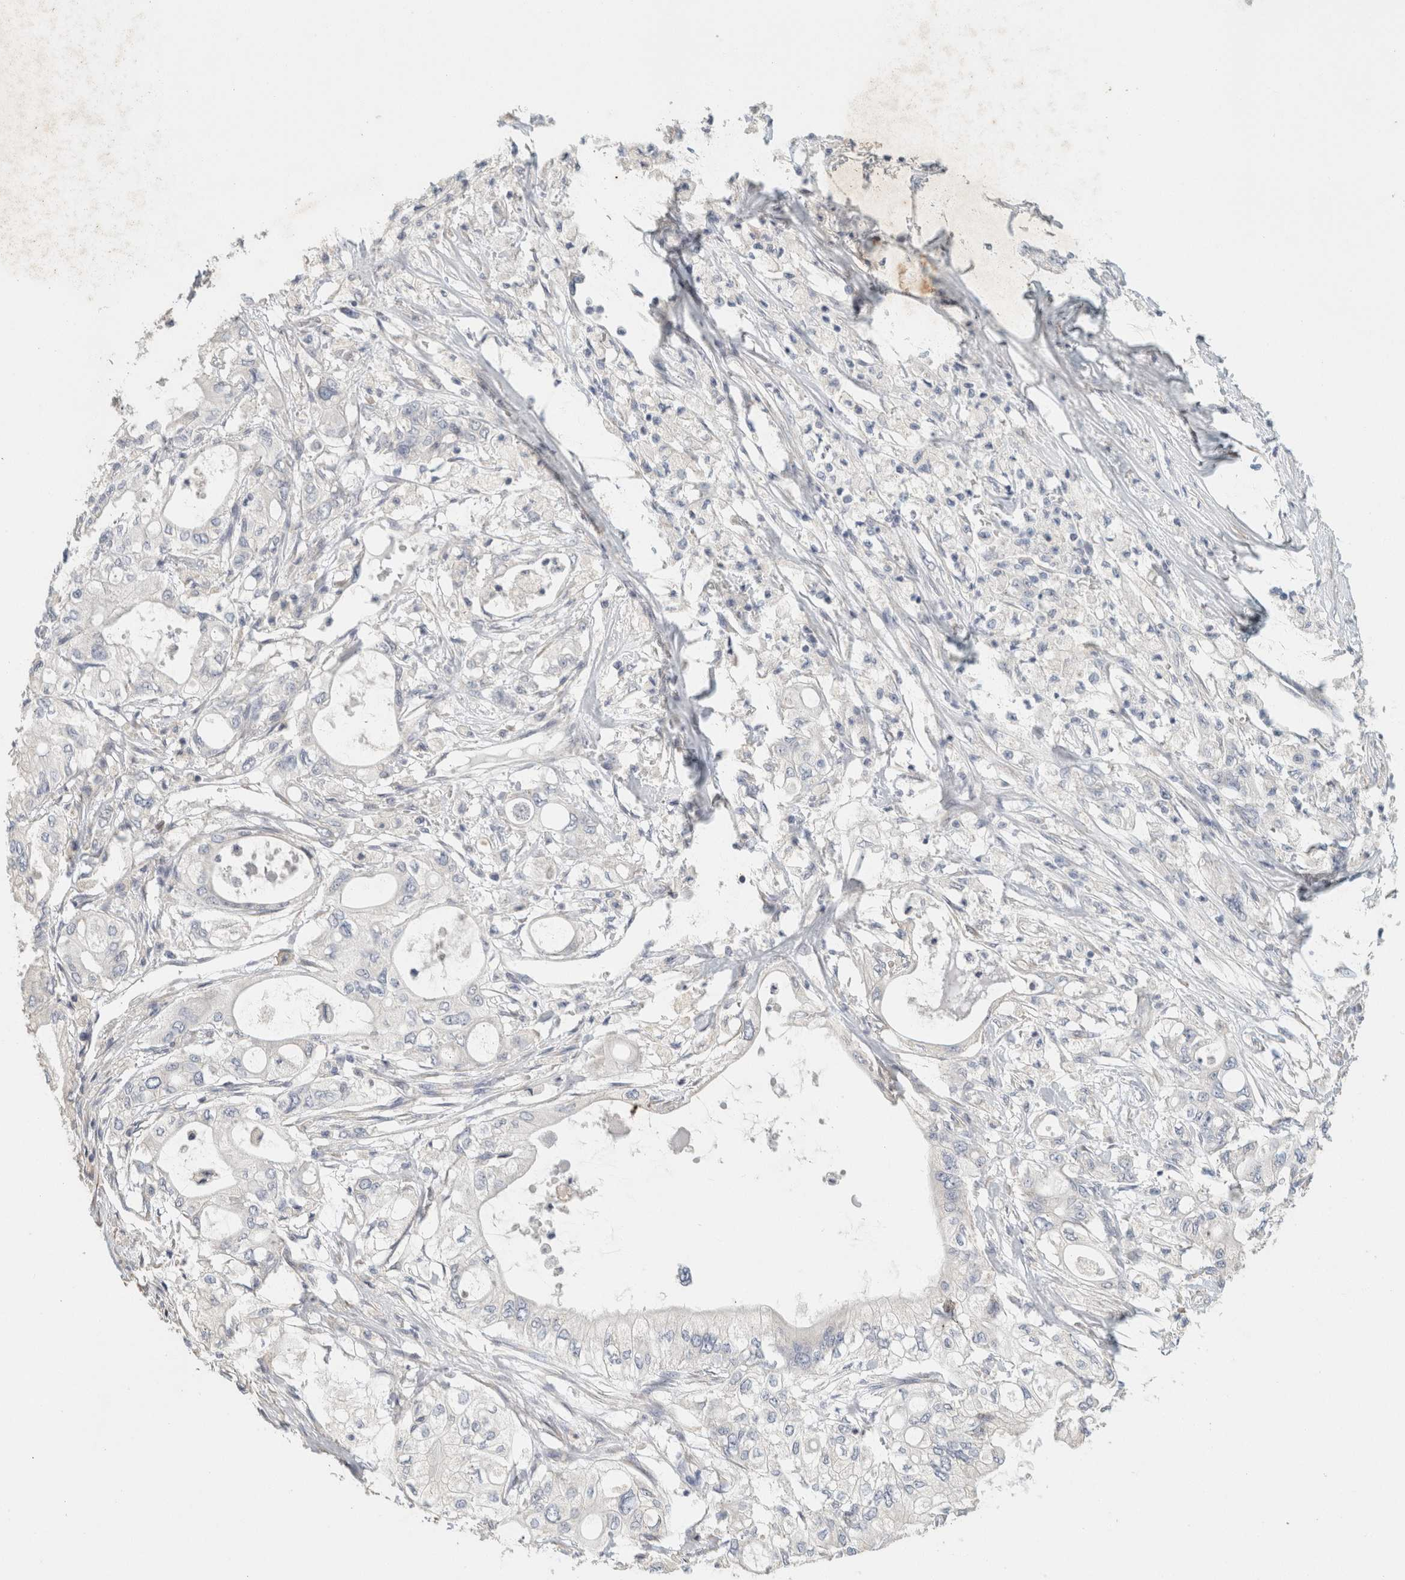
{"staining": {"intensity": "negative", "quantity": "none", "location": "none"}, "tissue": "pancreatic cancer", "cell_type": "Tumor cells", "image_type": "cancer", "snomed": [{"axis": "morphology", "description": "Adenocarcinoma, NOS"}, {"axis": "topography", "description": "Pancreas"}], "caption": "This is an immunohistochemistry image of pancreatic cancer (adenocarcinoma). There is no positivity in tumor cells.", "gene": "NEFM", "patient": {"sex": "male", "age": 79}}